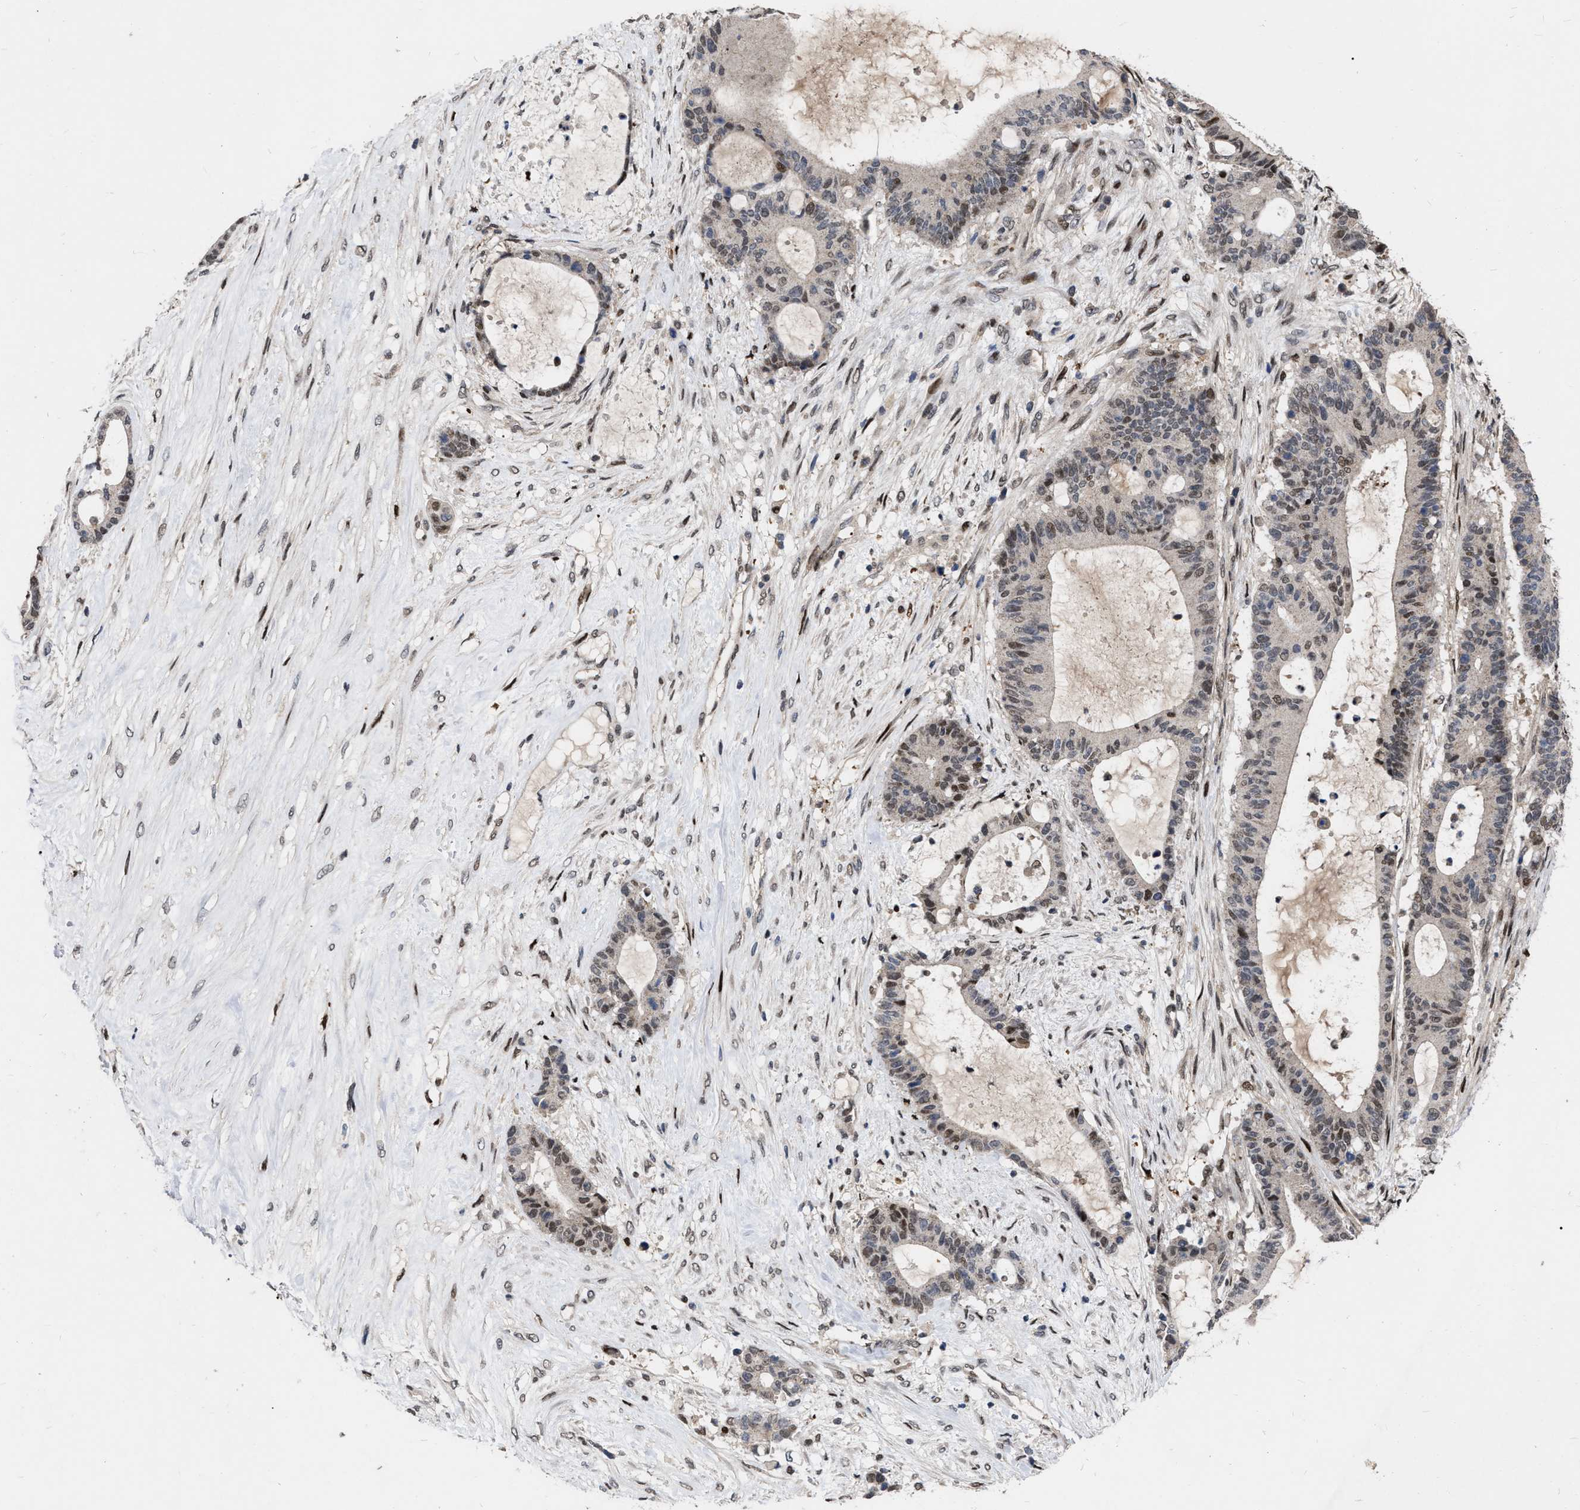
{"staining": {"intensity": "moderate", "quantity": "<25%", "location": "nuclear"}, "tissue": "liver cancer", "cell_type": "Tumor cells", "image_type": "cancer", "snomed": [{"axis": "morphology", "description": "Cholangiocarcinoma"}, {"axis": "topography", "description": "Liver"}], "caption": "This histopathology image demonstrates liver cancer (cholangiocarcinoma) stained with immunohistochemistry to label a protein in brown. The nuclear of tumor cells show moderate positivity for the protein. Nuclei are counter-stained blue.", "gene": "MDM4", "patient": {"sex": "female", "age": 73}}